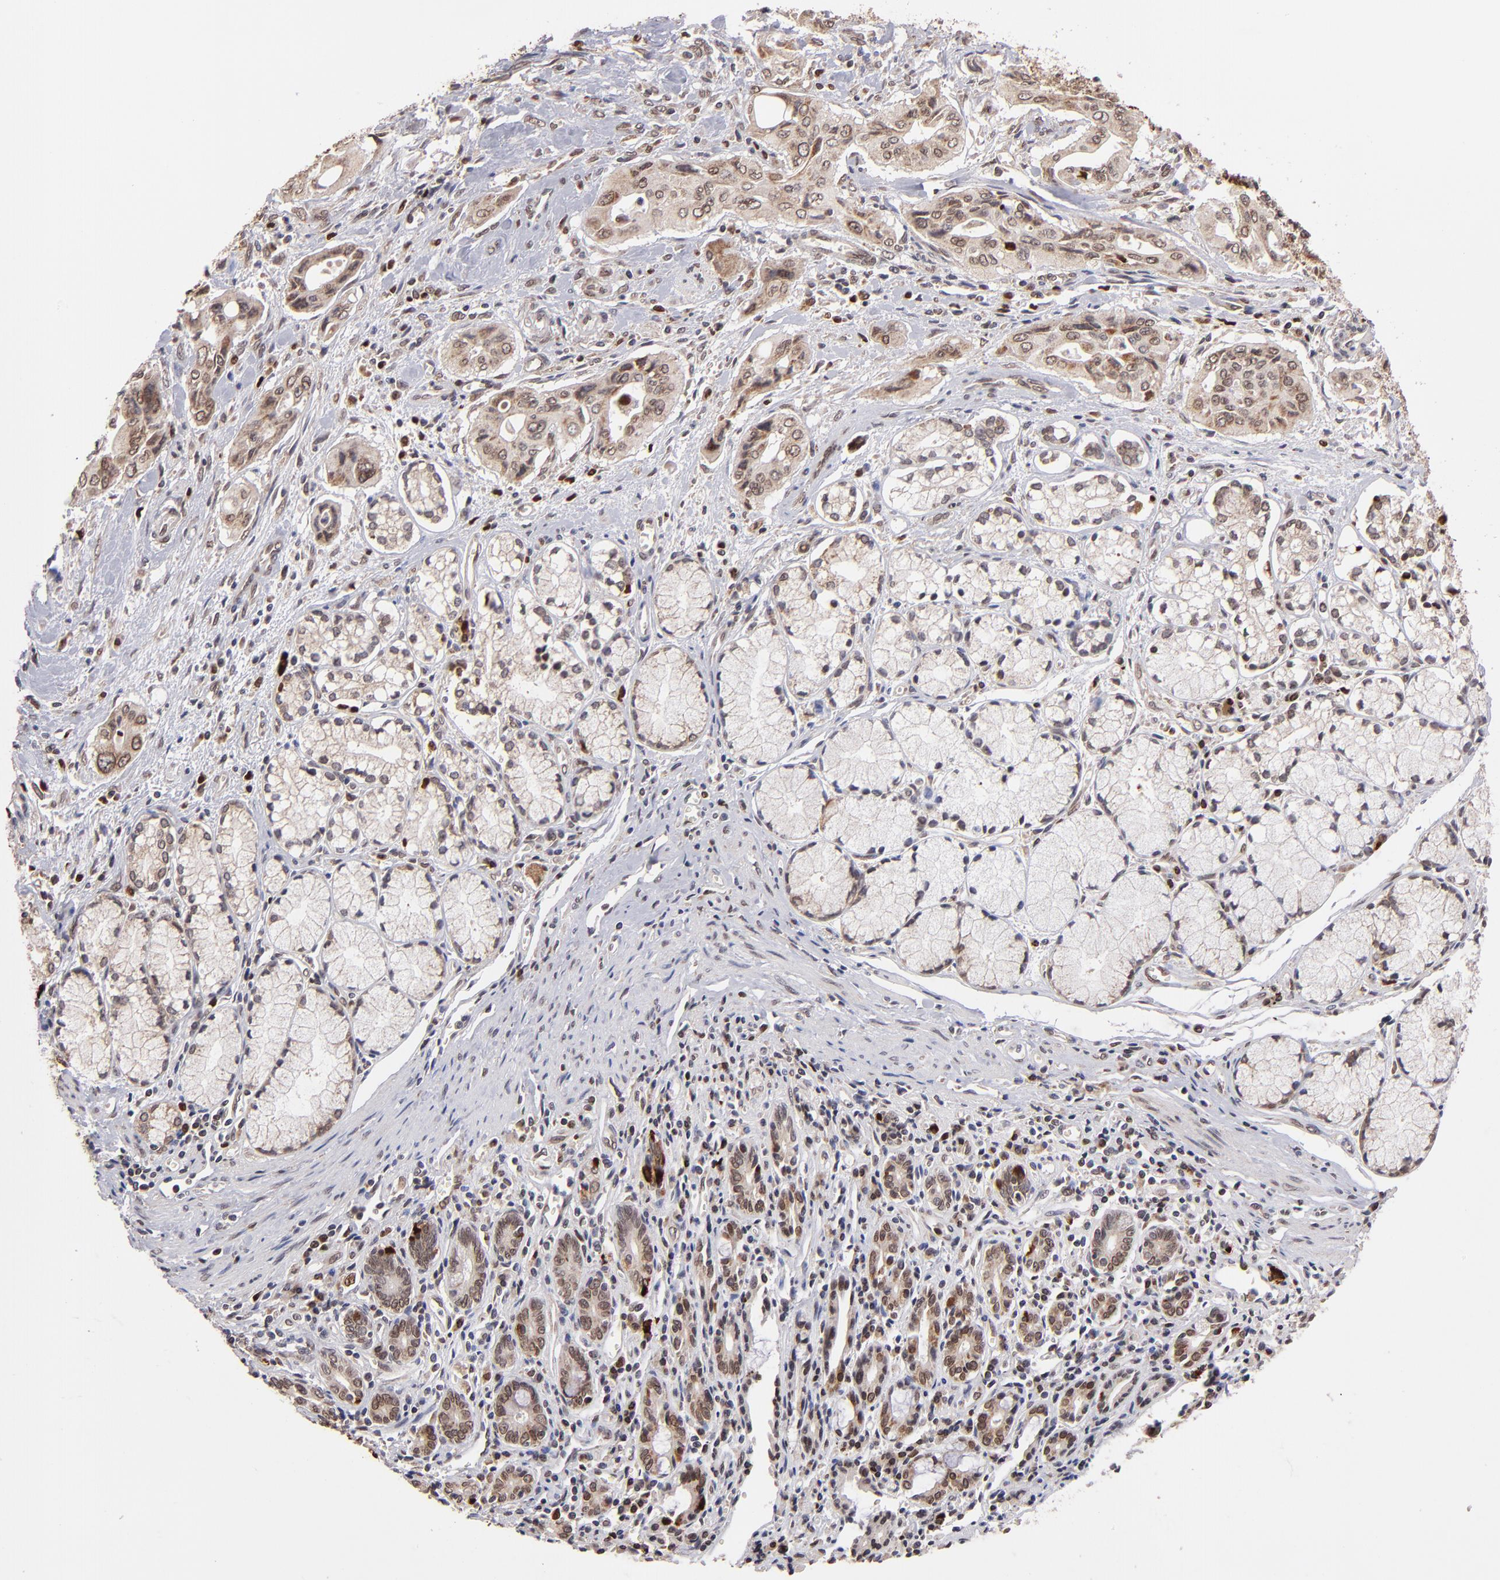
{"staining": {"intensity": "weak", "quantity": ">75%", "location": "cytoplasmic/membranous,nuclear"}, "tissue": "pancreatic cancer", "cell_type": "Tumor cells", "image_type": "cancer", "snomed": [{"axis": "morphology", "description": "Adenocarcinoma, NOS"}, {"axis": "topography", "description": "Pancreas"}], "caption": "An immunohistochemistry (IHC) micrograph of neoplastic tissue is shown. Protein staining in brown highlights weak cytoplasmic/membranous and nuclear positivity in pancreatic cancer within tumor cells. (IHC, brightfield microscopy, high magnification).", "gene": "TOP1MT", "patient": {"sex": "male", "age": 77}}